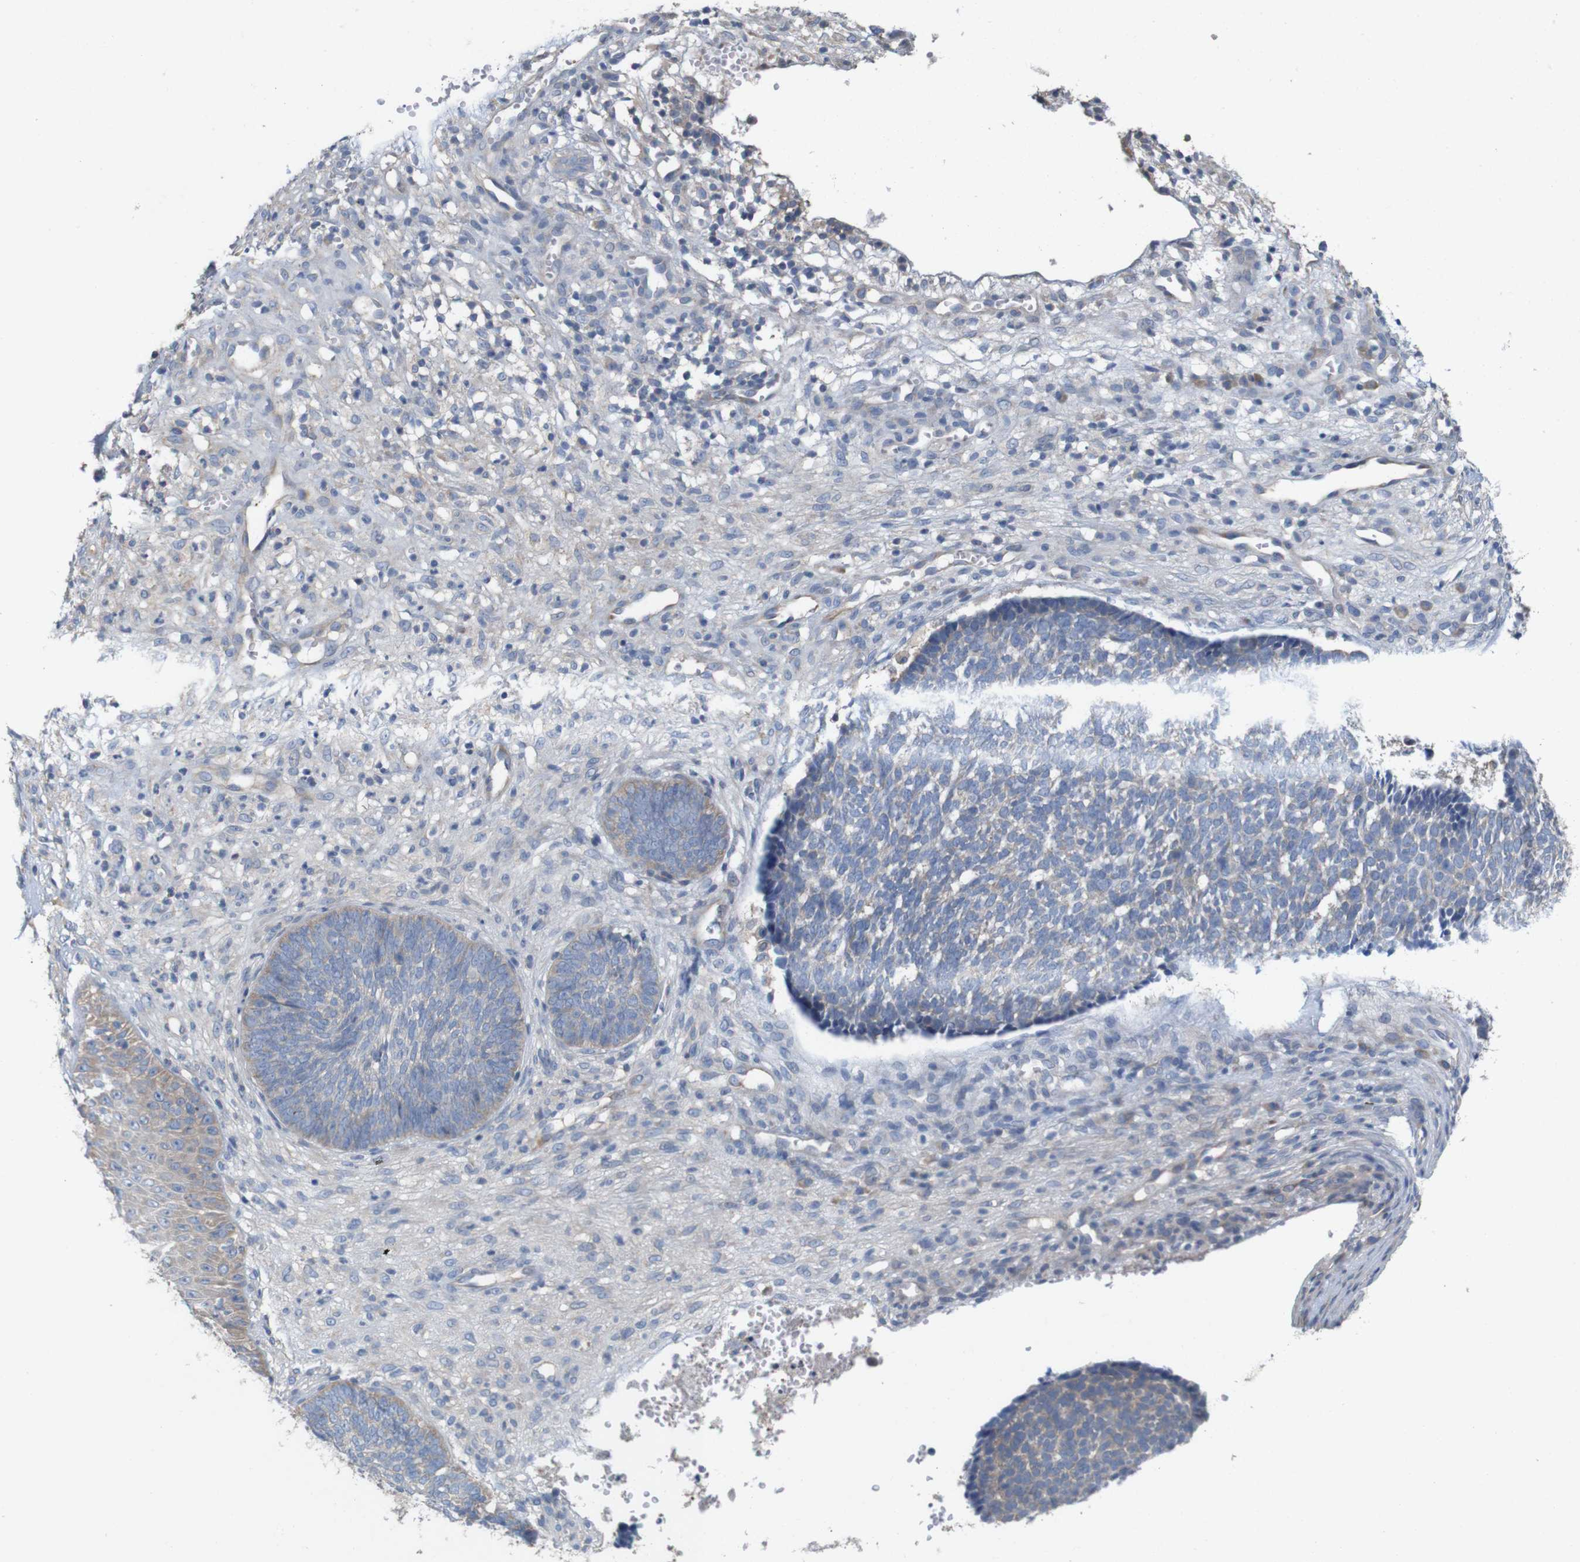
{"staining": {"intensity": "negative", "quantity": "none", "location": "none"}, "tissue": "skin cancer", "cell_type": "Tumor cells", "image_type": "cancer", "snomed": [{"axis": "morphology", "description": "Basal cell carcinoma"}, {"axis": "topography", "description": "Skin"}], "caption": "High magnification brightfield microscopy of skin cancer stained with DAB (3,3'-diaminobenzidine) (brown) and counterstained with hematoxylin (blue): tumor cells show no significant expression.", "gene": "MYEOV", "patient": {"sex": "male", "age": 84}}